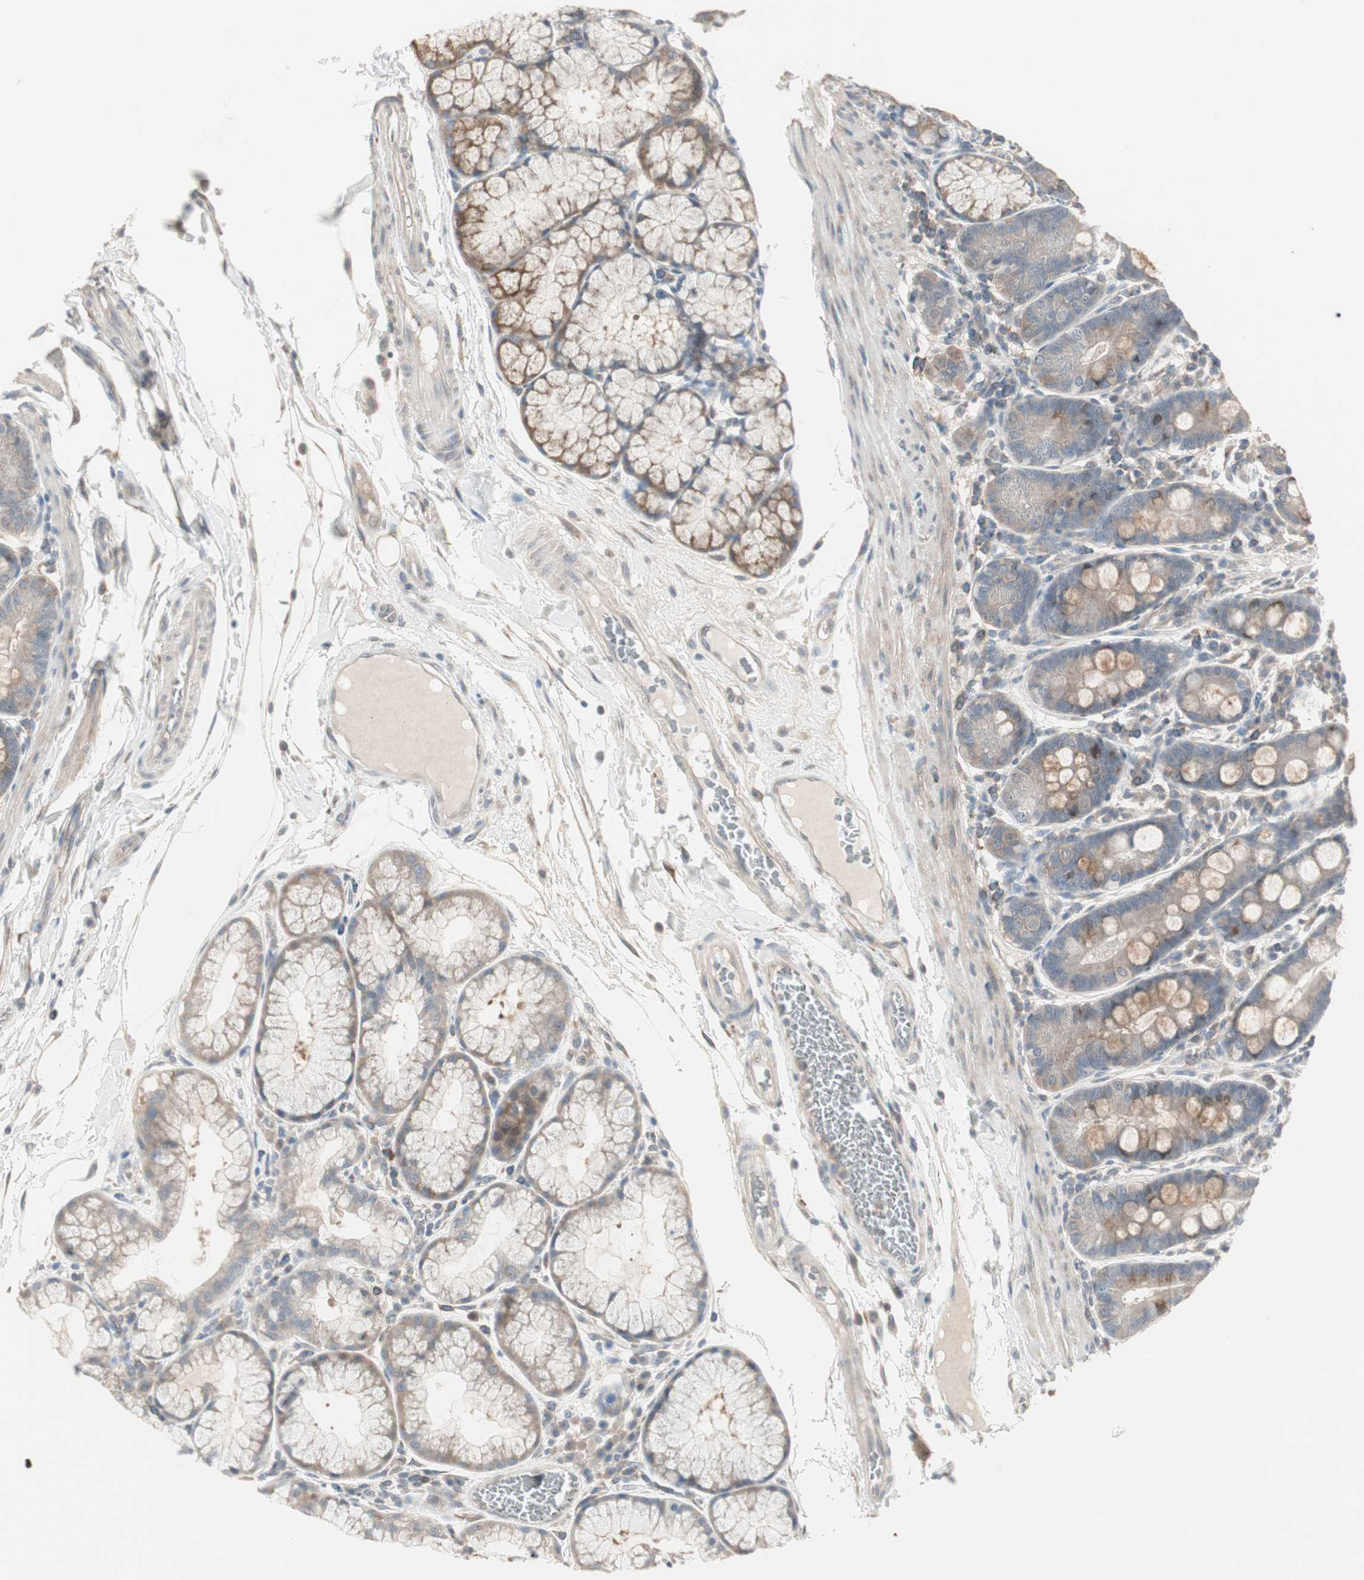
{"staining": {"intensity": "weak", "quantity": "25%-75%", "location": "cytoplasmic/membranous"}, "tissue": "duodenum", "cell_type": "Glandular cells", "image_type": "normal", "snomed": [{"axis": "morphology", "description": "Normal tissue, NOS"}, {"axis": "topography", "description": "Duodenum"}], "caption": "DAB (3,3'-diaminobenzidine) immunohistochemical staining of benign human duodenum shows weak cytoplasmic/membranous protein expression in approximately 25%-75% of glandular cells. (DAB (3,3'-diaminobenzidine) IHC, brown staining for protein, blue staining for nuclei).", "gene": "ZFP36", "patient": {"sex": "male", "age": 50}}